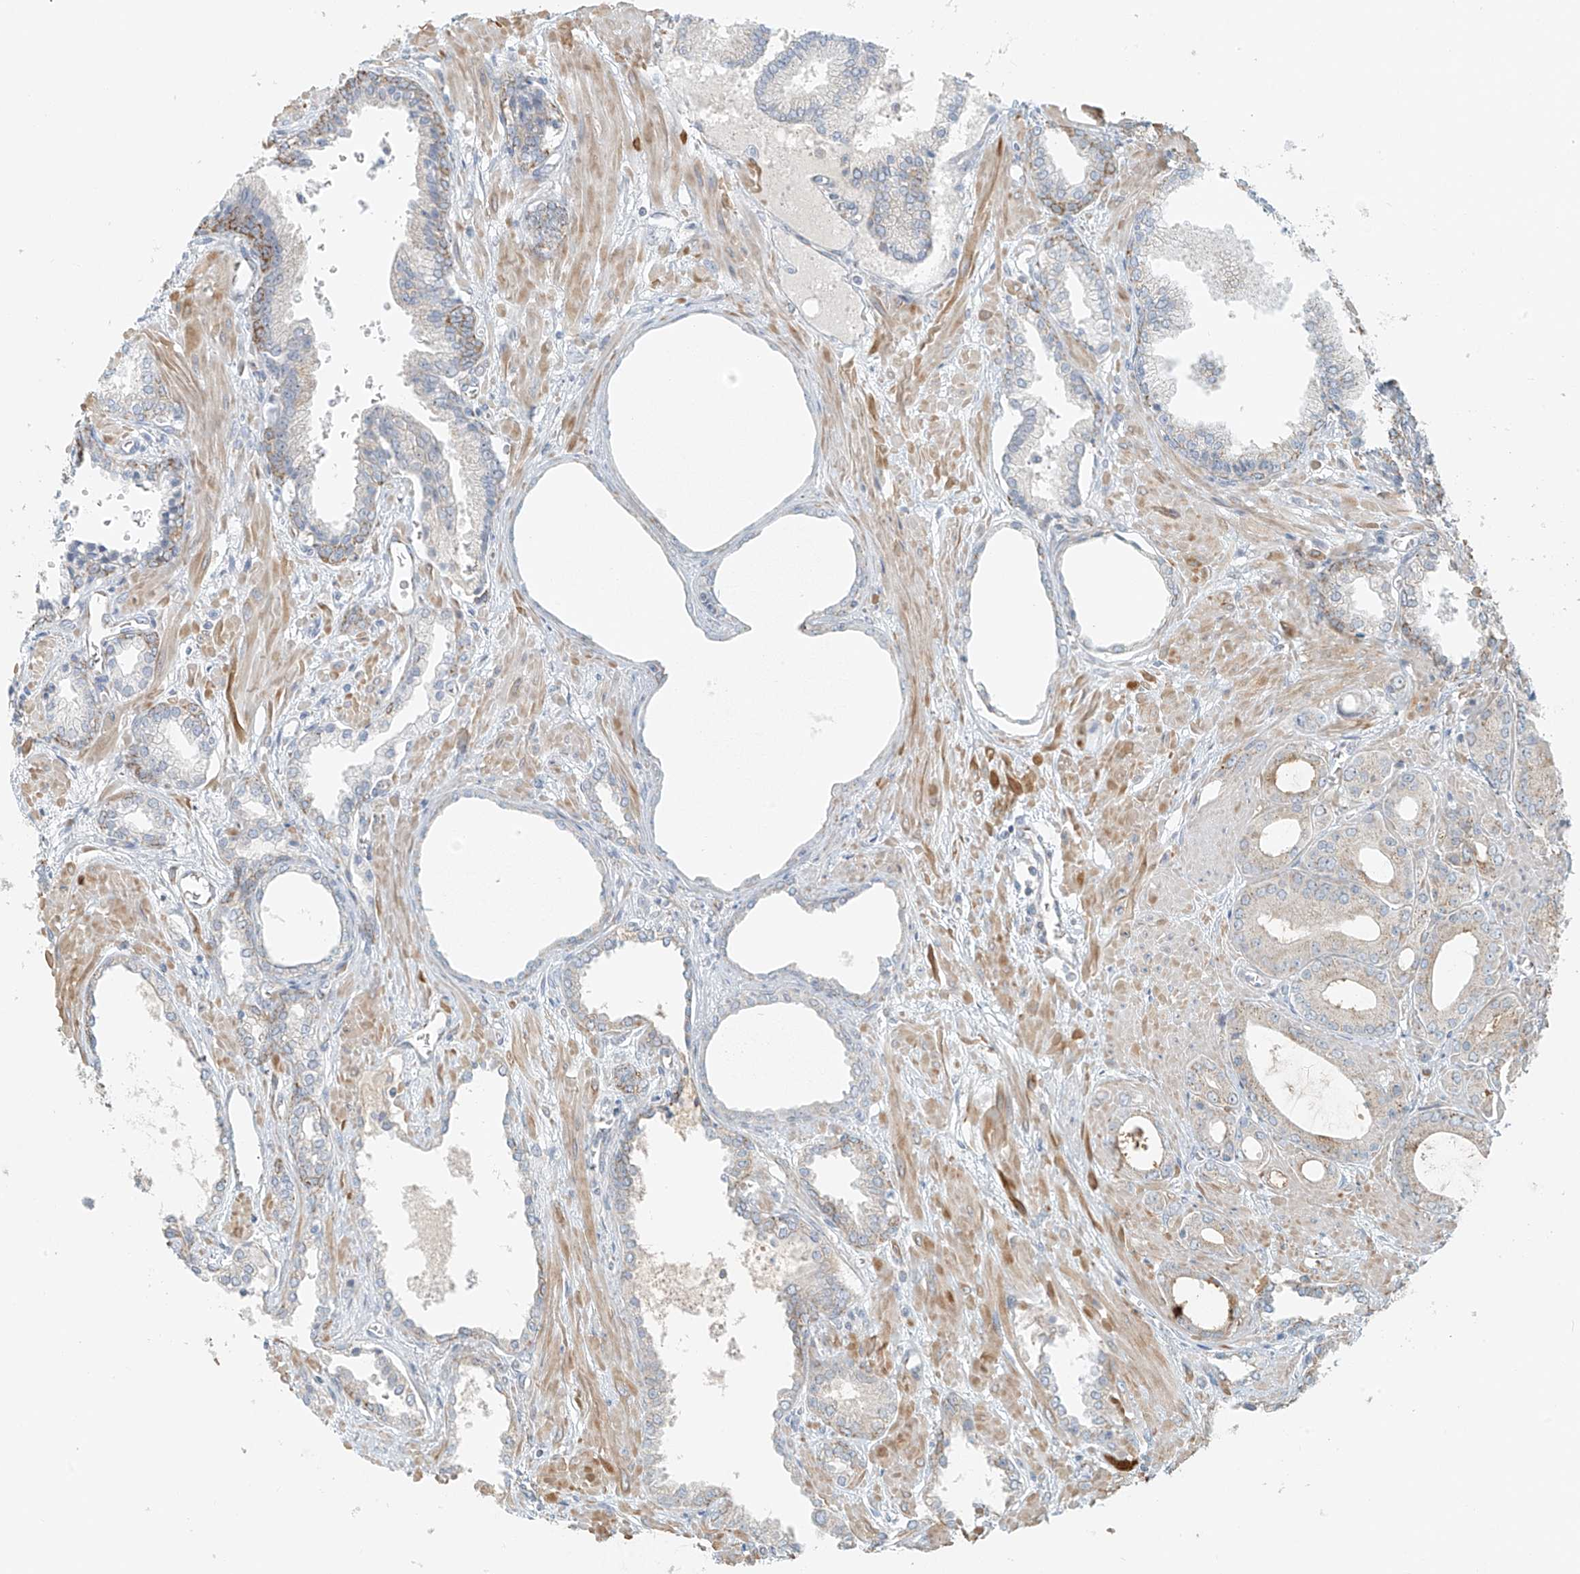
{"staining": {"intensity": "moderate", "quantity": "<25%", "location": "cytoplasmic/membranous"}, "tissue": "prostate cancer", "cell_type": "Tumor cells", "image_type": "cancer", "snomed": [{"axis": "morphology", "description": "Adenocarcinoma, Low grade"}, {"axis": "topography", "description": "Prostate"}], "caption": "Moderate cytoplasmic/membranous expression is appreciated in about <25% of tumor cells in prostate adenocarcinoma (low-grade).", "gene": "UST", "patient": {"sex": "male", "age": 67}}